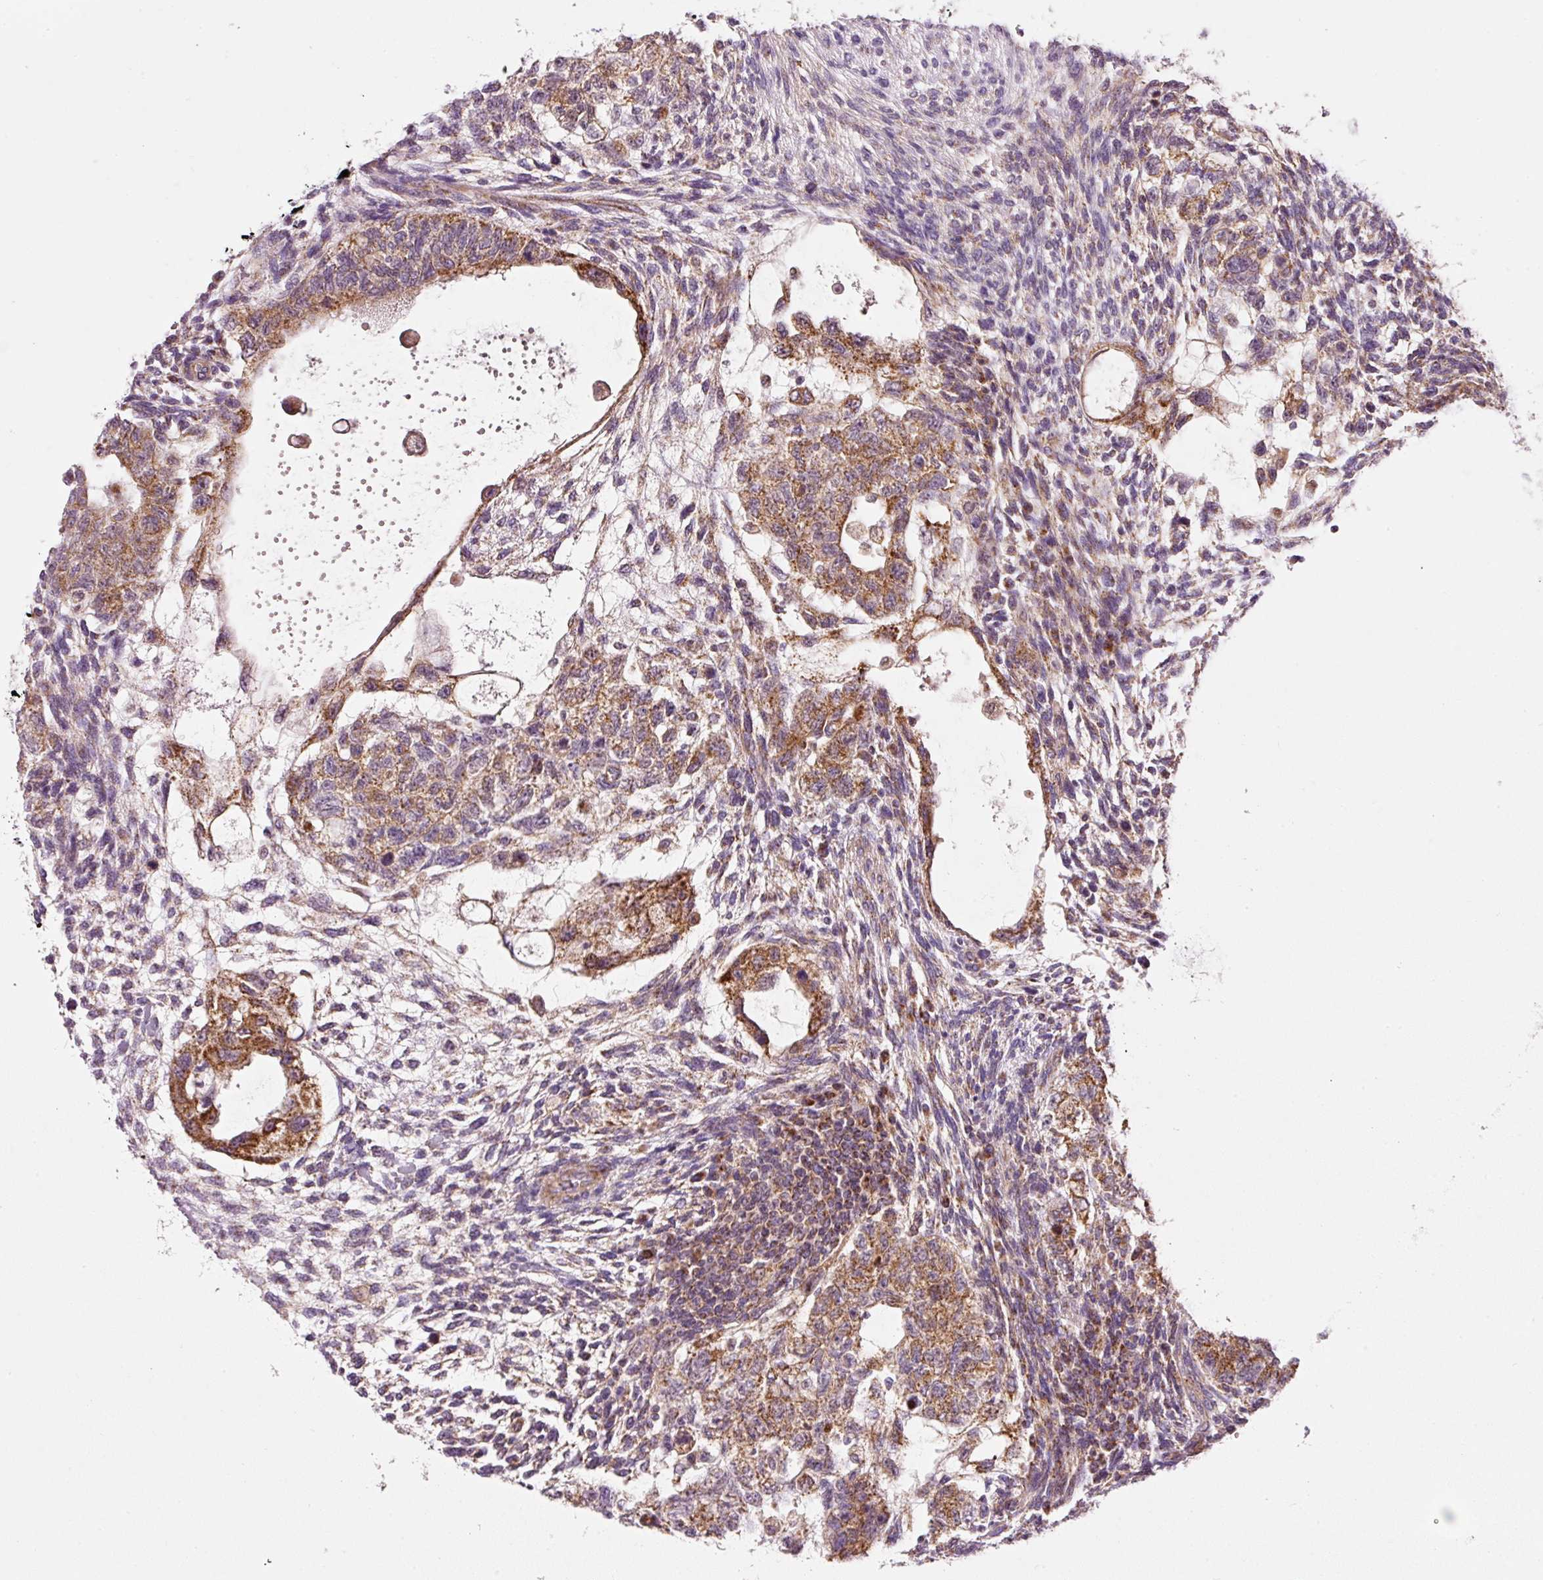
{"staining": {"intensity": "moderate", "quantity": ">75%", "location": "cytoplasmic/membranous"}, "tissue": "testis cancer", "cell_type": "Tumor cells", "image_type": "cancer", "snomed": [{"axis": "morphology", "description": "Normal tissue, NOS"}, {"axis": "morphology", "description": "Carcinoma, Embryonal, NOS"}, {"axis": "topography", "description": "Testis"}], "caption": "IHC image of neoplastic tissue: testis embryonal carcinoma stained using immunohistochemistry reveals medium levels of moderate protein expression localized specifically in the cytoplasmic/membranous of tumor cells, appearing as a cytoplasmic/membranous brown color.", "gene": "FAM78B", "patient": {"sex": "male", "age": 36}}